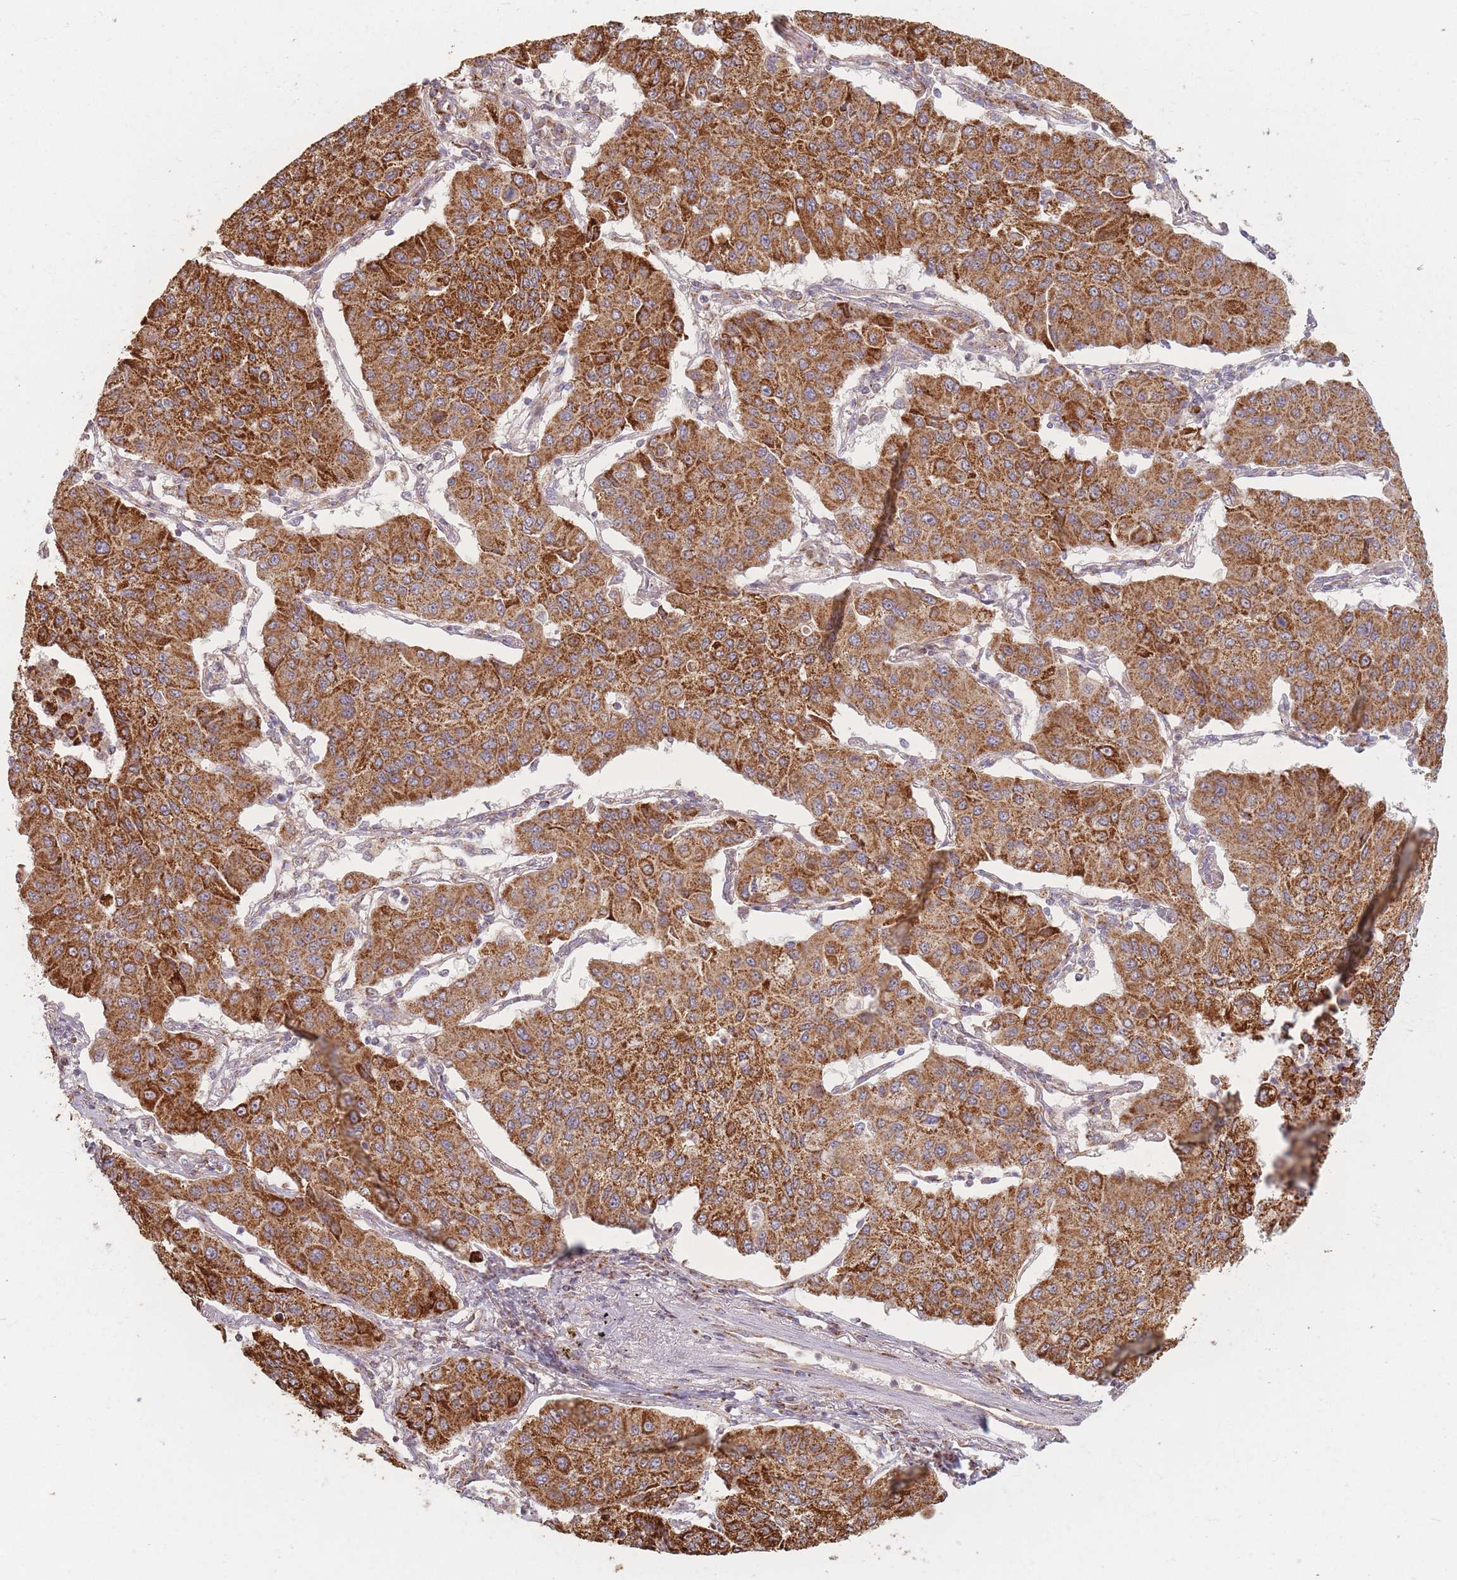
{"staining": {"intensity": "strong", "quantity": ">75%", "location": "cytoplasmic/membranous"}, "tissue": "lung cancer", "cell_type": "Tumor cells", "image_type": "cancer", "snomed": [{"axis": "morphology", "description": "Squamous cell carcinoma, NOS"}, {"axis": "topography", "description": "Lung"}], "caption": "A micrograph showing strong cytoplasmic/membranous staining in approximately >75% of tumor cells in lung cancer (squamous cell carcinoma), as visualized by brown immunohistochemical staining.", "gene": "ESRP2", "patient": {"sex": "male", "age": 74}}